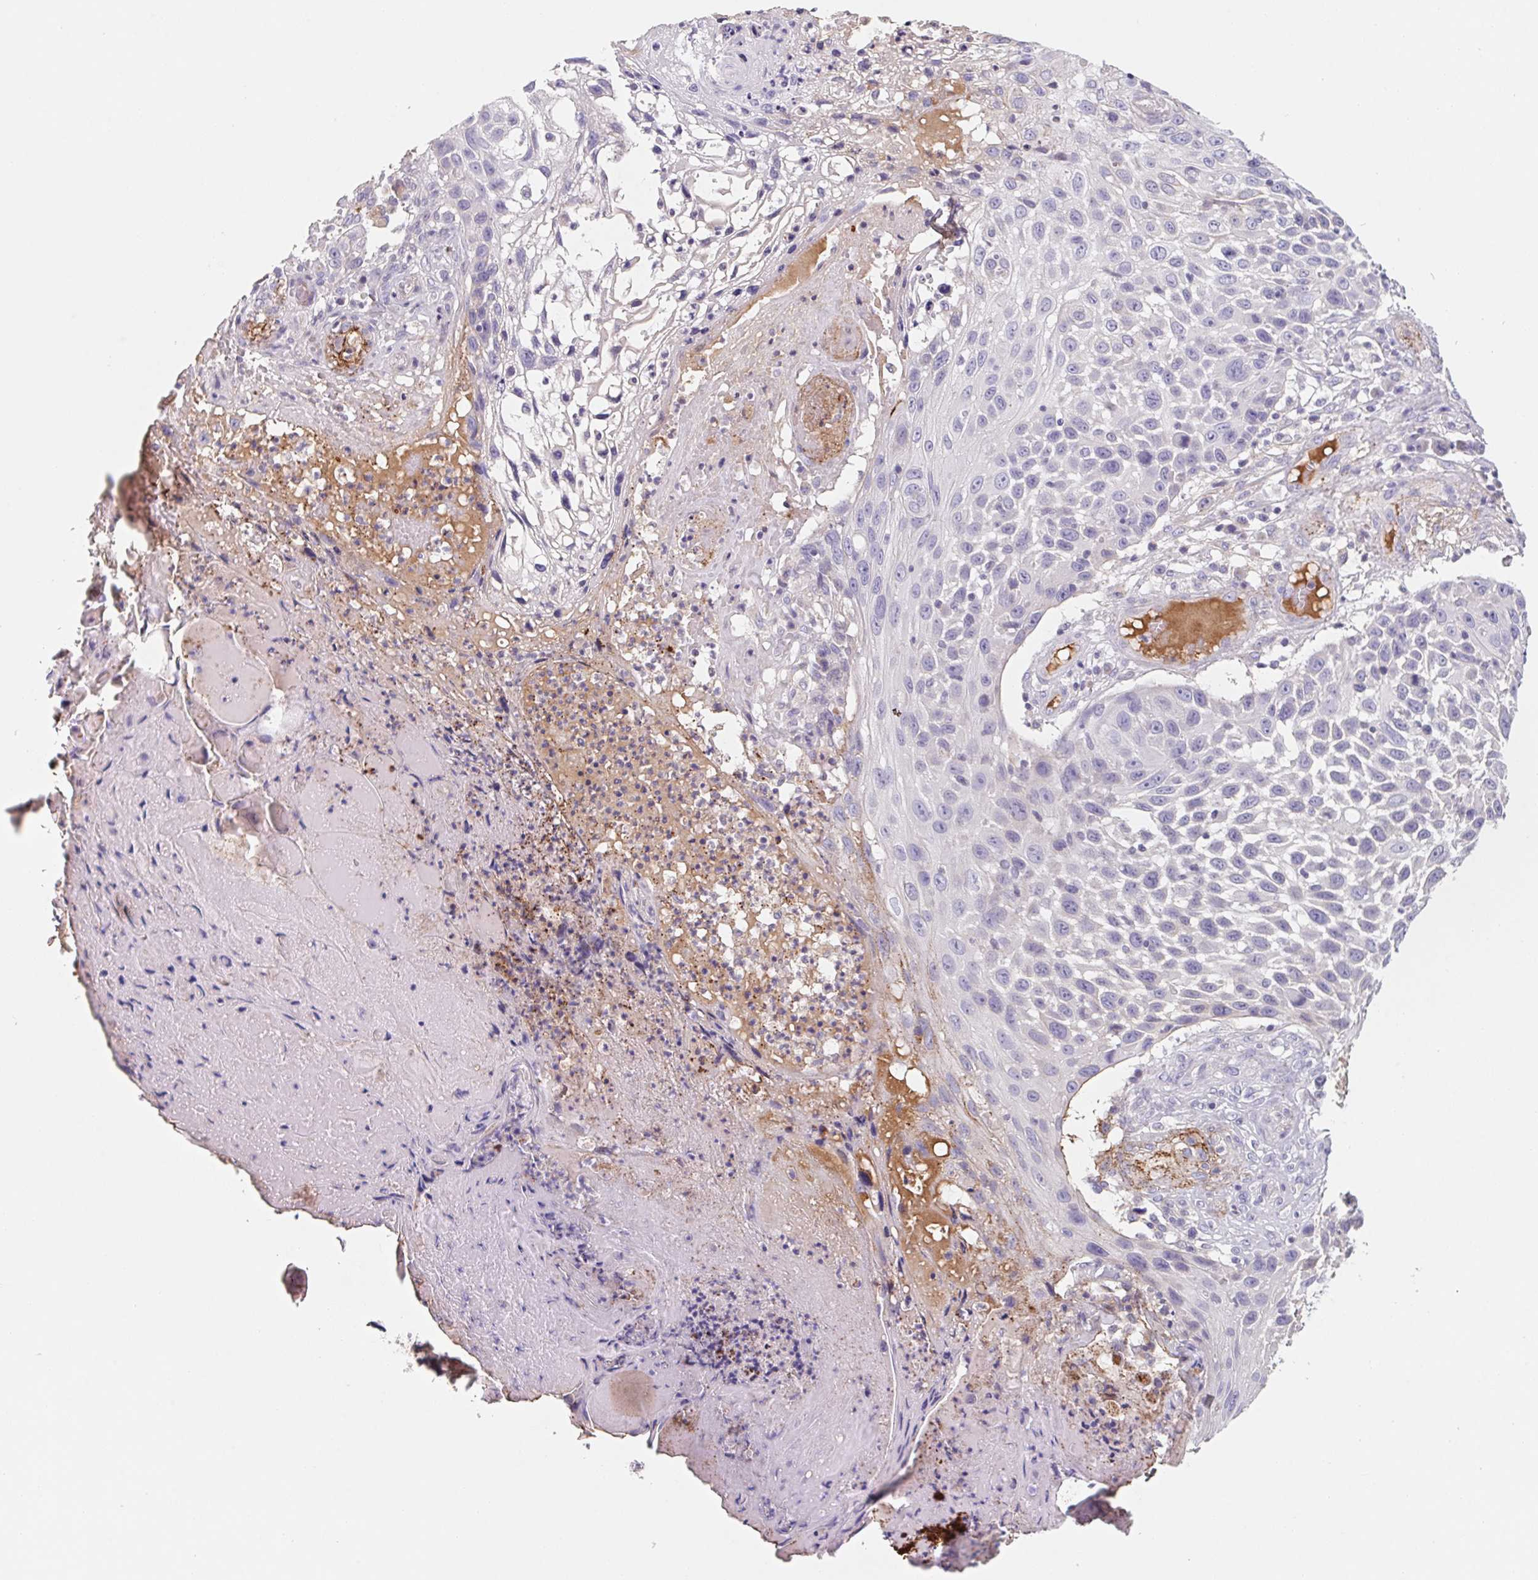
{"staining": {"intensity": "negative", "quantity": "none", "location": "none"}, "tissue": "skin cancer", "cell_type": "Tumor cells", "image_type": "cancer", "snomed": [{"axis": "morphology", "description": "Squamous cell carcinoma, NOS"}, {"axis": "topography", "description": "Skin"}], "caption": "Immunohistochemistry (IHC) of human squamous cell carcinoma (skin) demonstrates no expression in tumor cells.", "gene": "LPA", "patient": {"sex": "male", "age": 92}}